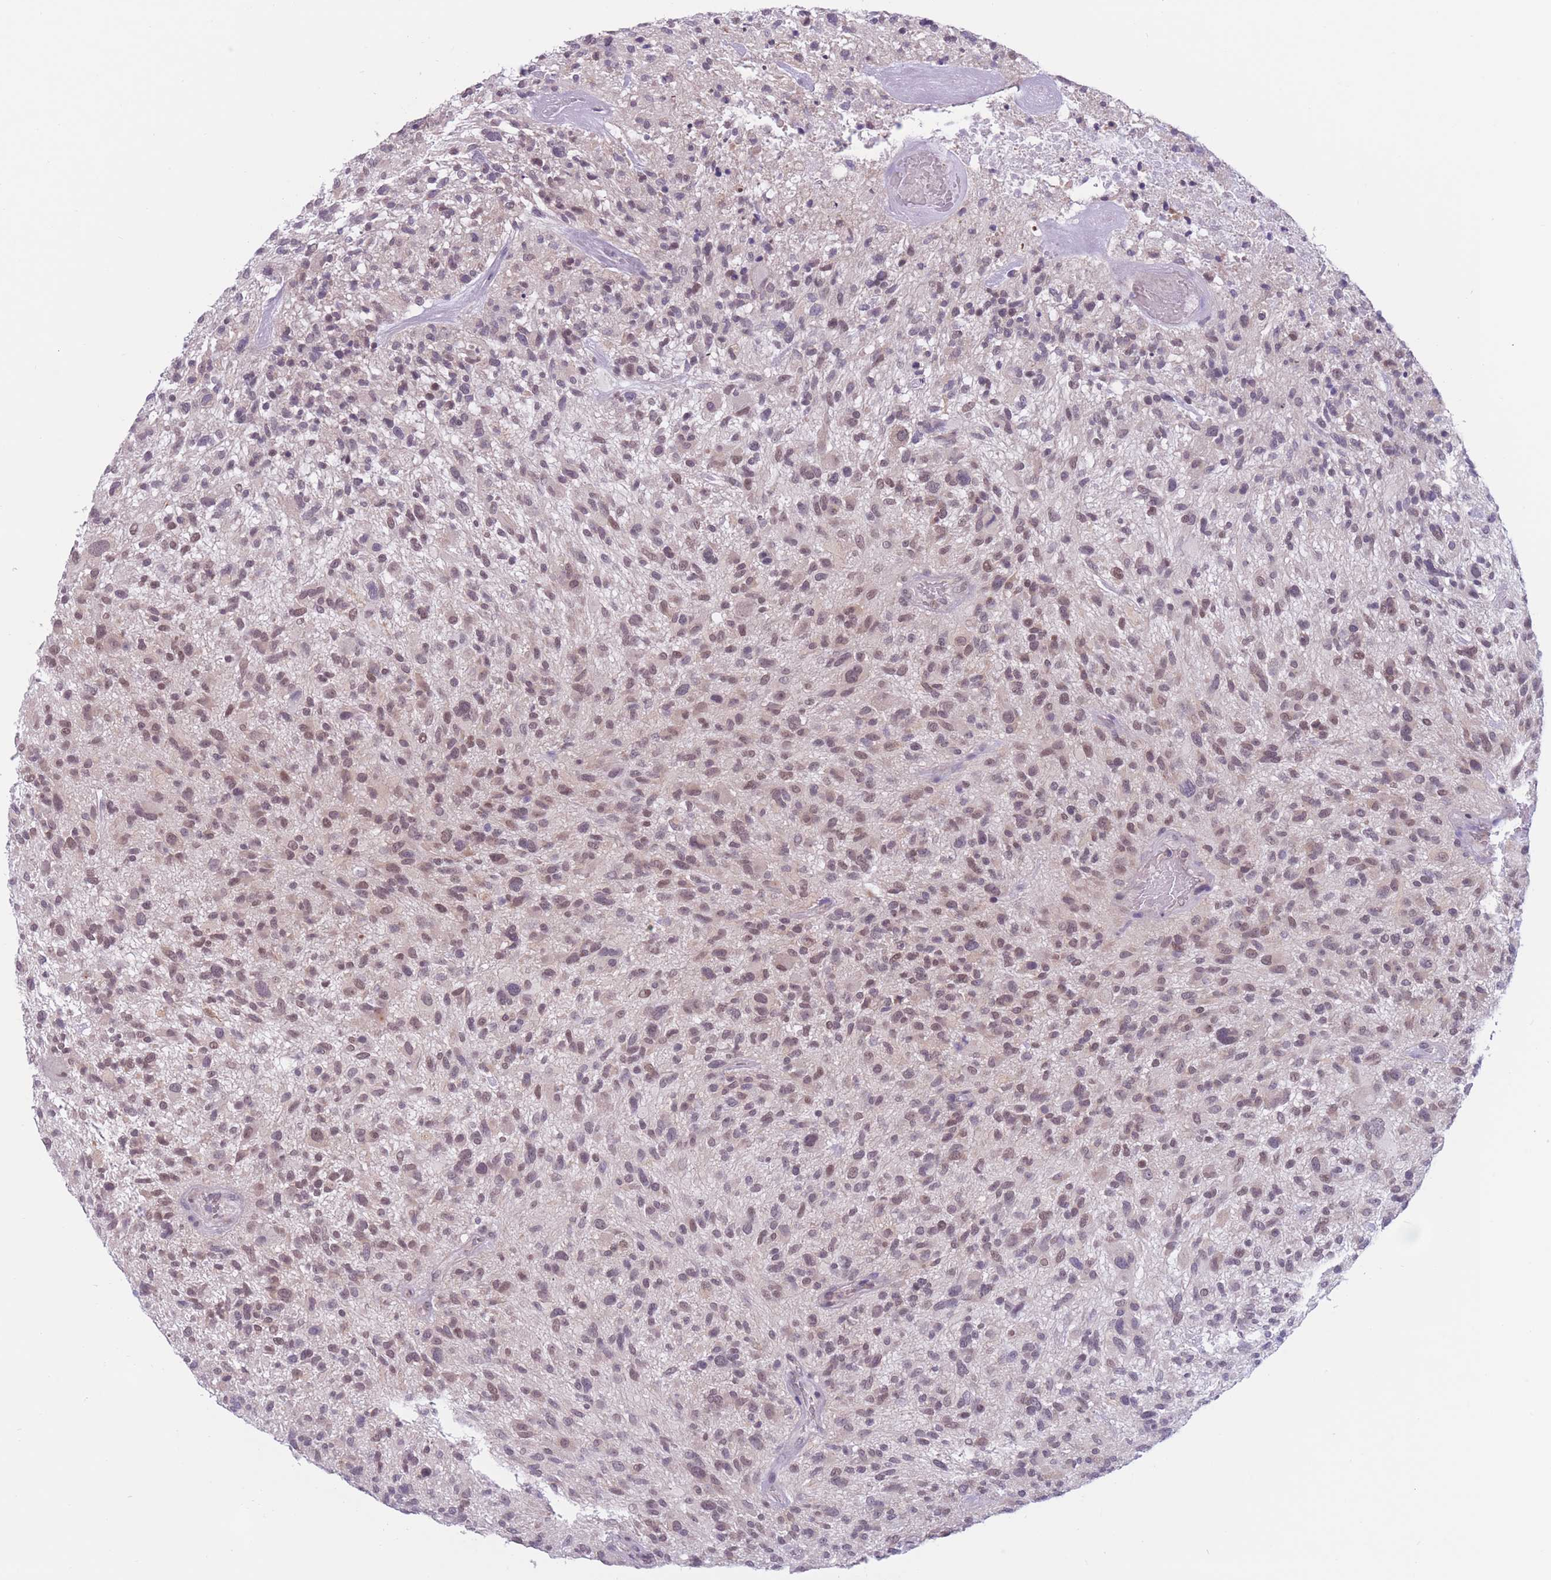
{"staining": {"intensity": "negative", "quantity": "none", "location": "none"}, "tissue": "glioma", "cell_type": "Tumor cells", "image_type": "cancer", "snomed": [{"axis": "morphology", "description": "Glioma, malignant, High grade"}, {"axis": "topography", "description": "Brain"}], "caption": "Immunohistochemistry (IHC) photomicrograph of neoplastic tissue: human glioma stained with DAB shows no significant protein staining in tumor cells.", "gene": "PODXL", "patient": {"sex": "male", "age": 47}}